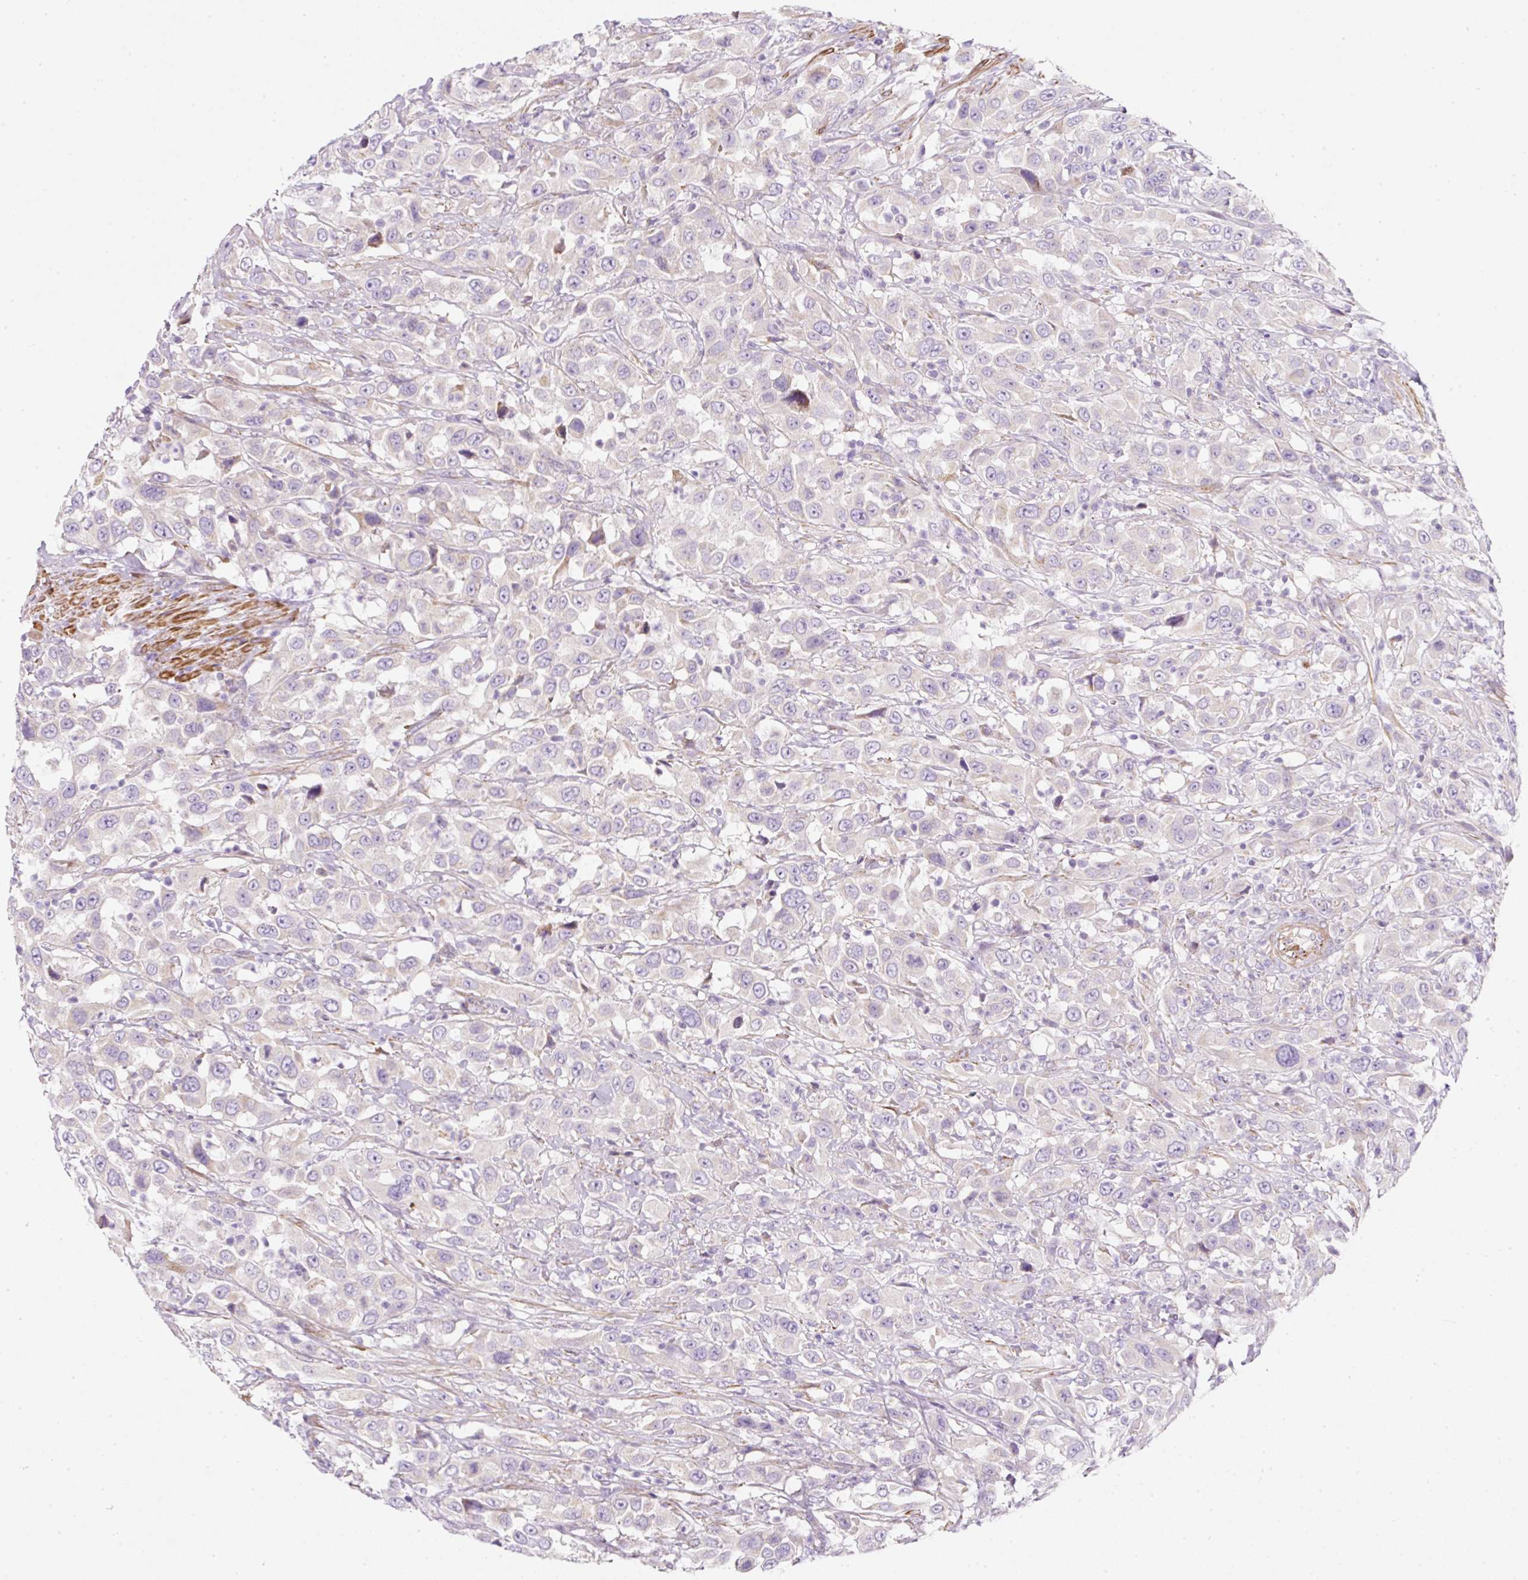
{"staining": {"intensity": "negative", "quantity": "none", "location": "none"}, "tissue": "urothelial cancer", "cell_type": "Tumor cells", "image_type": "cancer", "snomed": [{"axis": "morphology", "description": "Urothelial carcinoma, High grade"}, {"axis": "topography", "description": "Urinary bladder"}], "caption": "High-grade urothelial carcinoma stained for a protein using immunohistochemistry (IHC) shows no positivity tumor cells.", "gene": "ERAP2", "patient": {"sex": "male", "age": 61}}